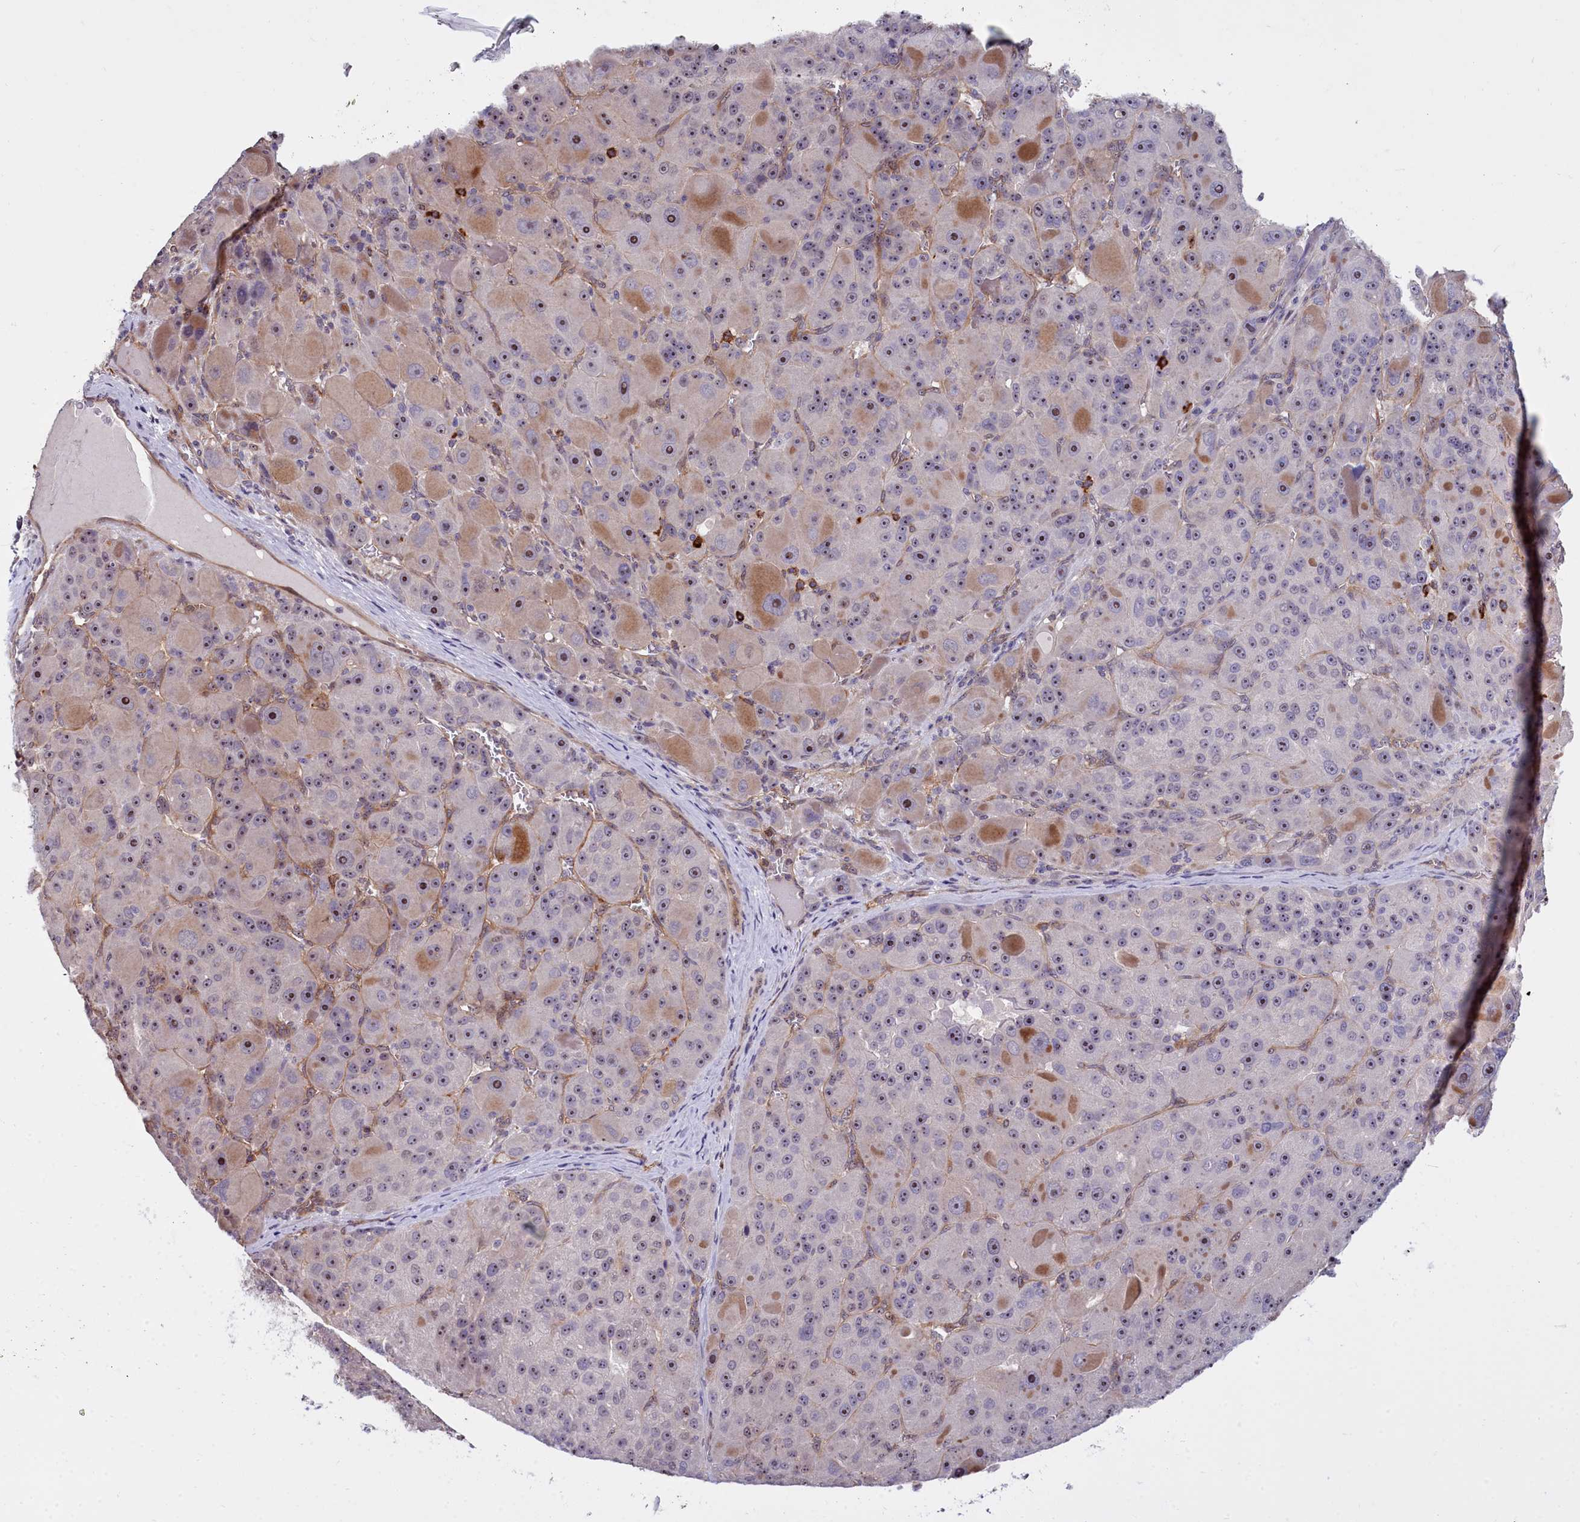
{"staining": {"intensity": "weak", "quantity": "<25%", "location": "cytoplasmic/membranous"}, "tissue": "liver cancer", "cell_type": "Tumor cells", "image_type": "cancer", "snomed": [{"axis": "morphology", "description": "Carcinoma, Hepatocellular, NOS"}, {"axis": "topography", "description": "Liver"}], "caption": "IHC of human hepatocellular carcinoma (liver) displays no staining in tumor cells.", "gene": "BCAR1", "patient": {"sex": "male", "age": 76}}